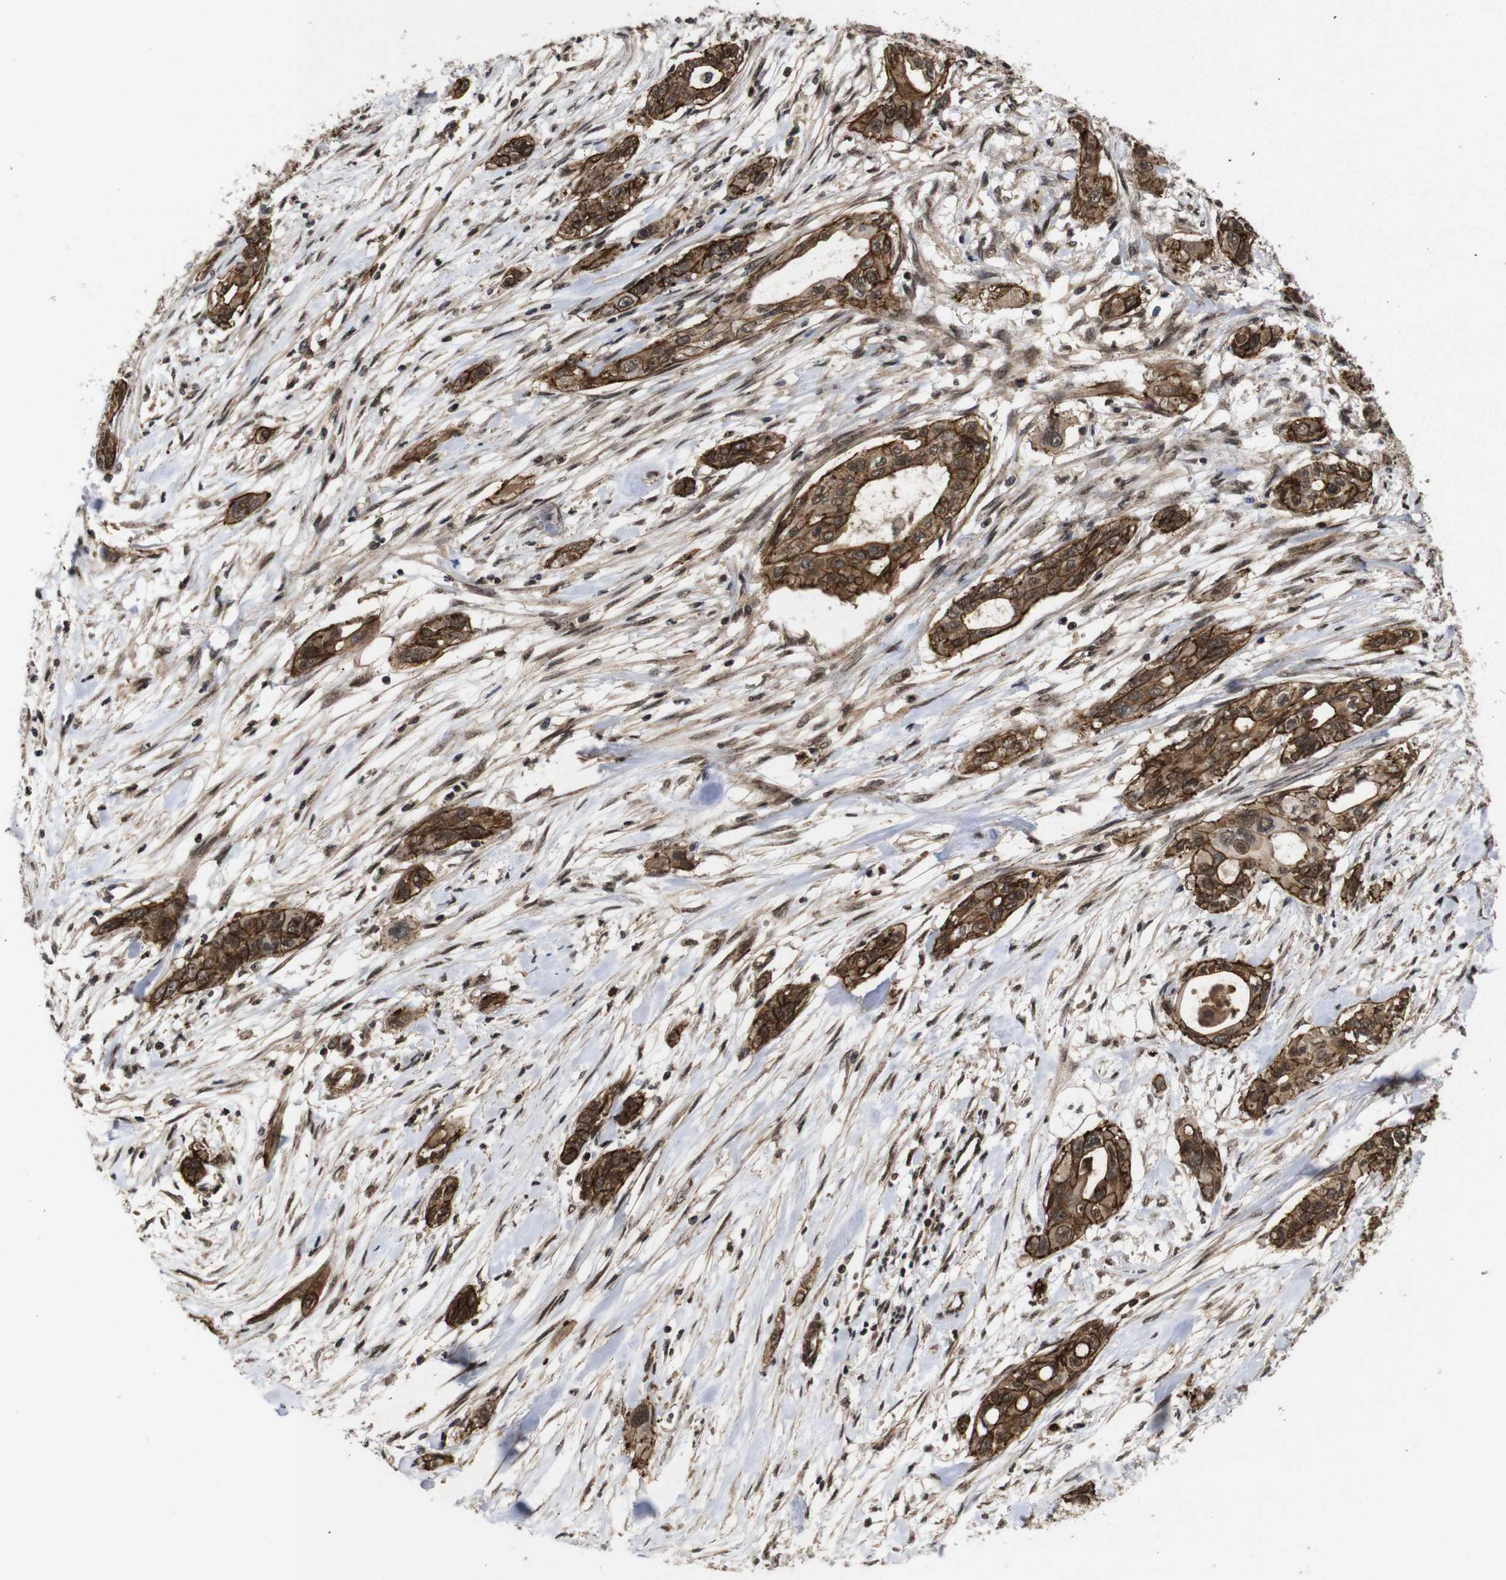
{"staining": {"intensity": "strong", "quantity": ">75%", "location": "cytoplasmic/membranous"}, "tissue": "pancreatic cancer", "cell_type": "Tumor cells", "image_type": "cancer", "snomed": [{"axis": "morphology", "description": "Adenocarcinoma, NOS"}, {"axis": "topography", "description": "Pancreas"}], "caption": "Immunohistochemical staining of human pancreatic cancer exhibits high levels of strong cytoplasmic/membranous protein positivity in about >75% of tumor cells. (Stains: DAB (3,3'-diaminobenzidine) in brown, nuclei in blue, Microscopy: brightfield microscopy at high magnification).", "gene": "NANOS1", "patient": {"sex": "female", "age": 60}}